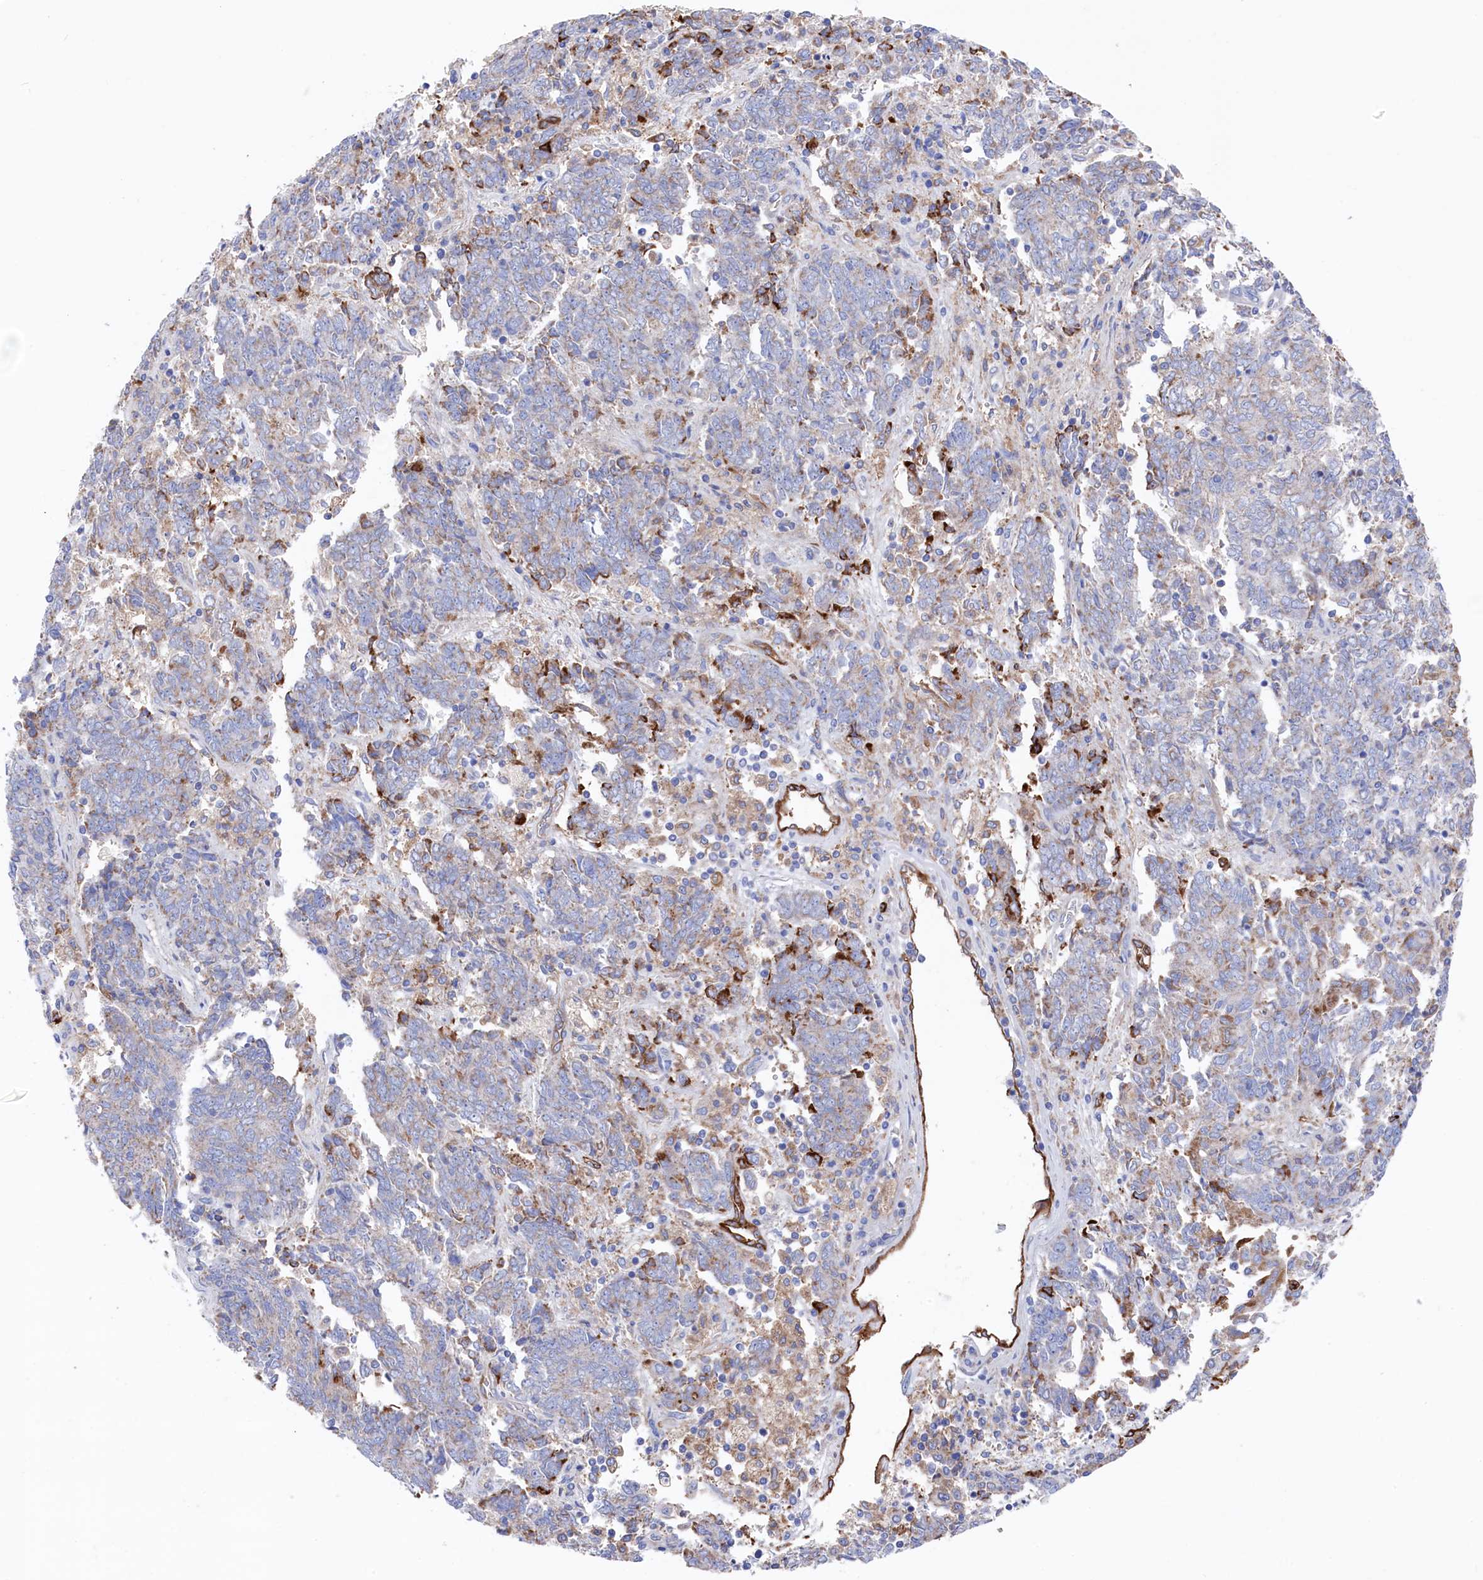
{"staining": {"intensity": "weak", "quantity": "<25%", "location": "cytoplasmic/membranous"}, "tissue": "endometrial cancer", "cell_type": "Tumor cells", "image_type": "cancer", "snomed": [{"axis": "morphology", "description": "Adenocarcinoma, NOS"}, {"axis": "topography", "description": "Endometrium"}], "caption": "Immunohistochemical staining of endometrial cancer exhibits no significant positivity in tumor cells. The staining was performed using DAB to visualize the protein expression in brown, while the nuclei were stained in blue with hematoxylin (Magnification: 20x).", "gene": "C12orf73", "patient": {"sex": "female", "age": 80}}